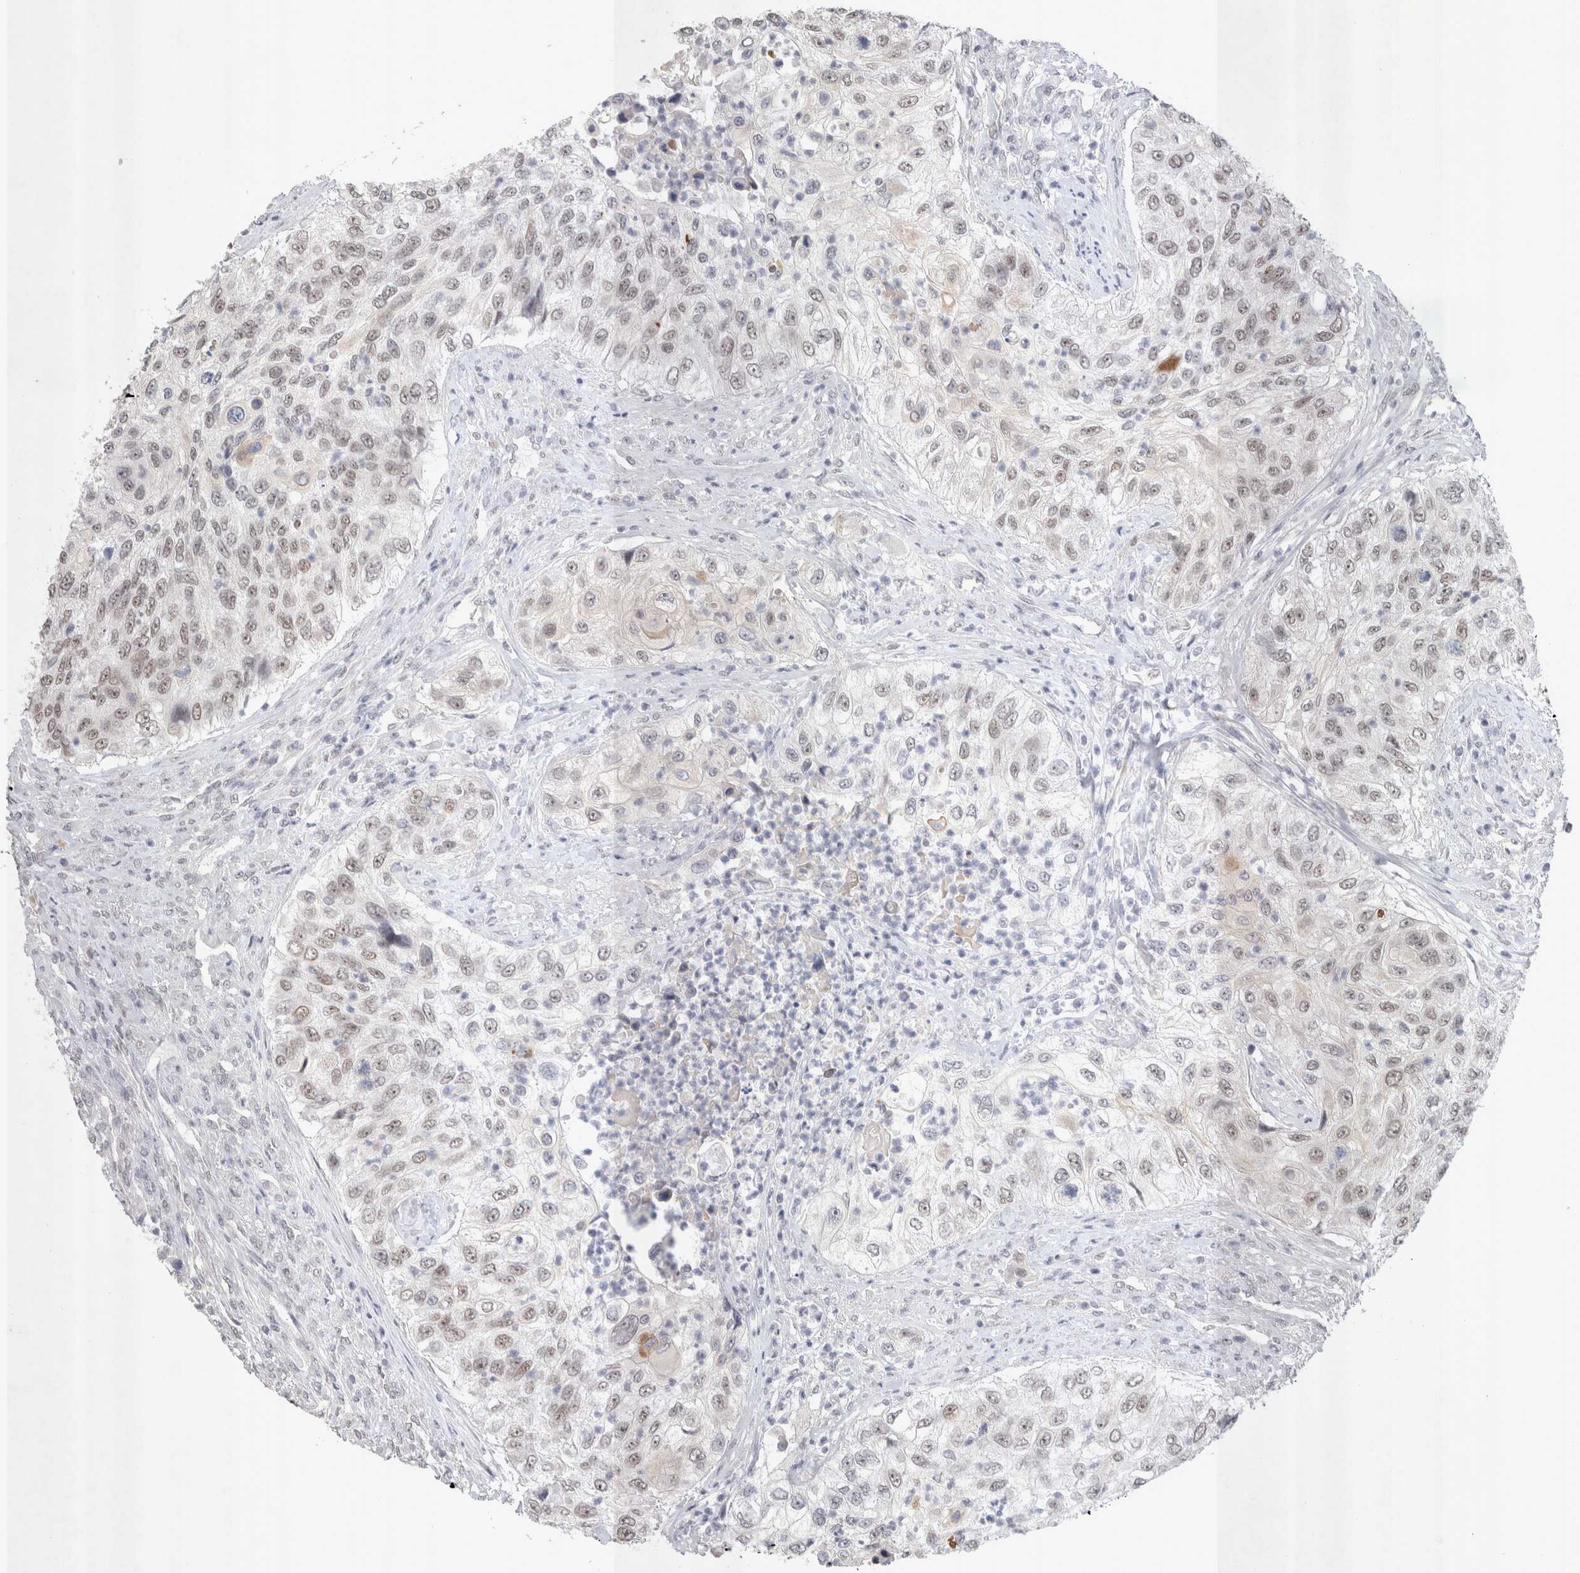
{"staining": {"intensity": "weak", "quantity": ">75%", "location": "nuclear"}, "tissue": "urothelial cancer", "cell_type": "Tumor cells", "image_type": "cancer", "snomed": [{"axis": "morphology", "description": "Urothelial carcinoma, High grade"}, {"axis": "topography", "description": "Urinary bladder"}], "caption": "IHC photomicrograph of neoplastic tissue: high-grade urothelial carcinoma stained using immunohistochemistry demonstrates low levels of weak protein expression localized specifically in the nuclear of tumor cells, appearing as a nuclear brown color.", "gene": "RECQL4", "patient": {"sex": "female", "age": 60}}